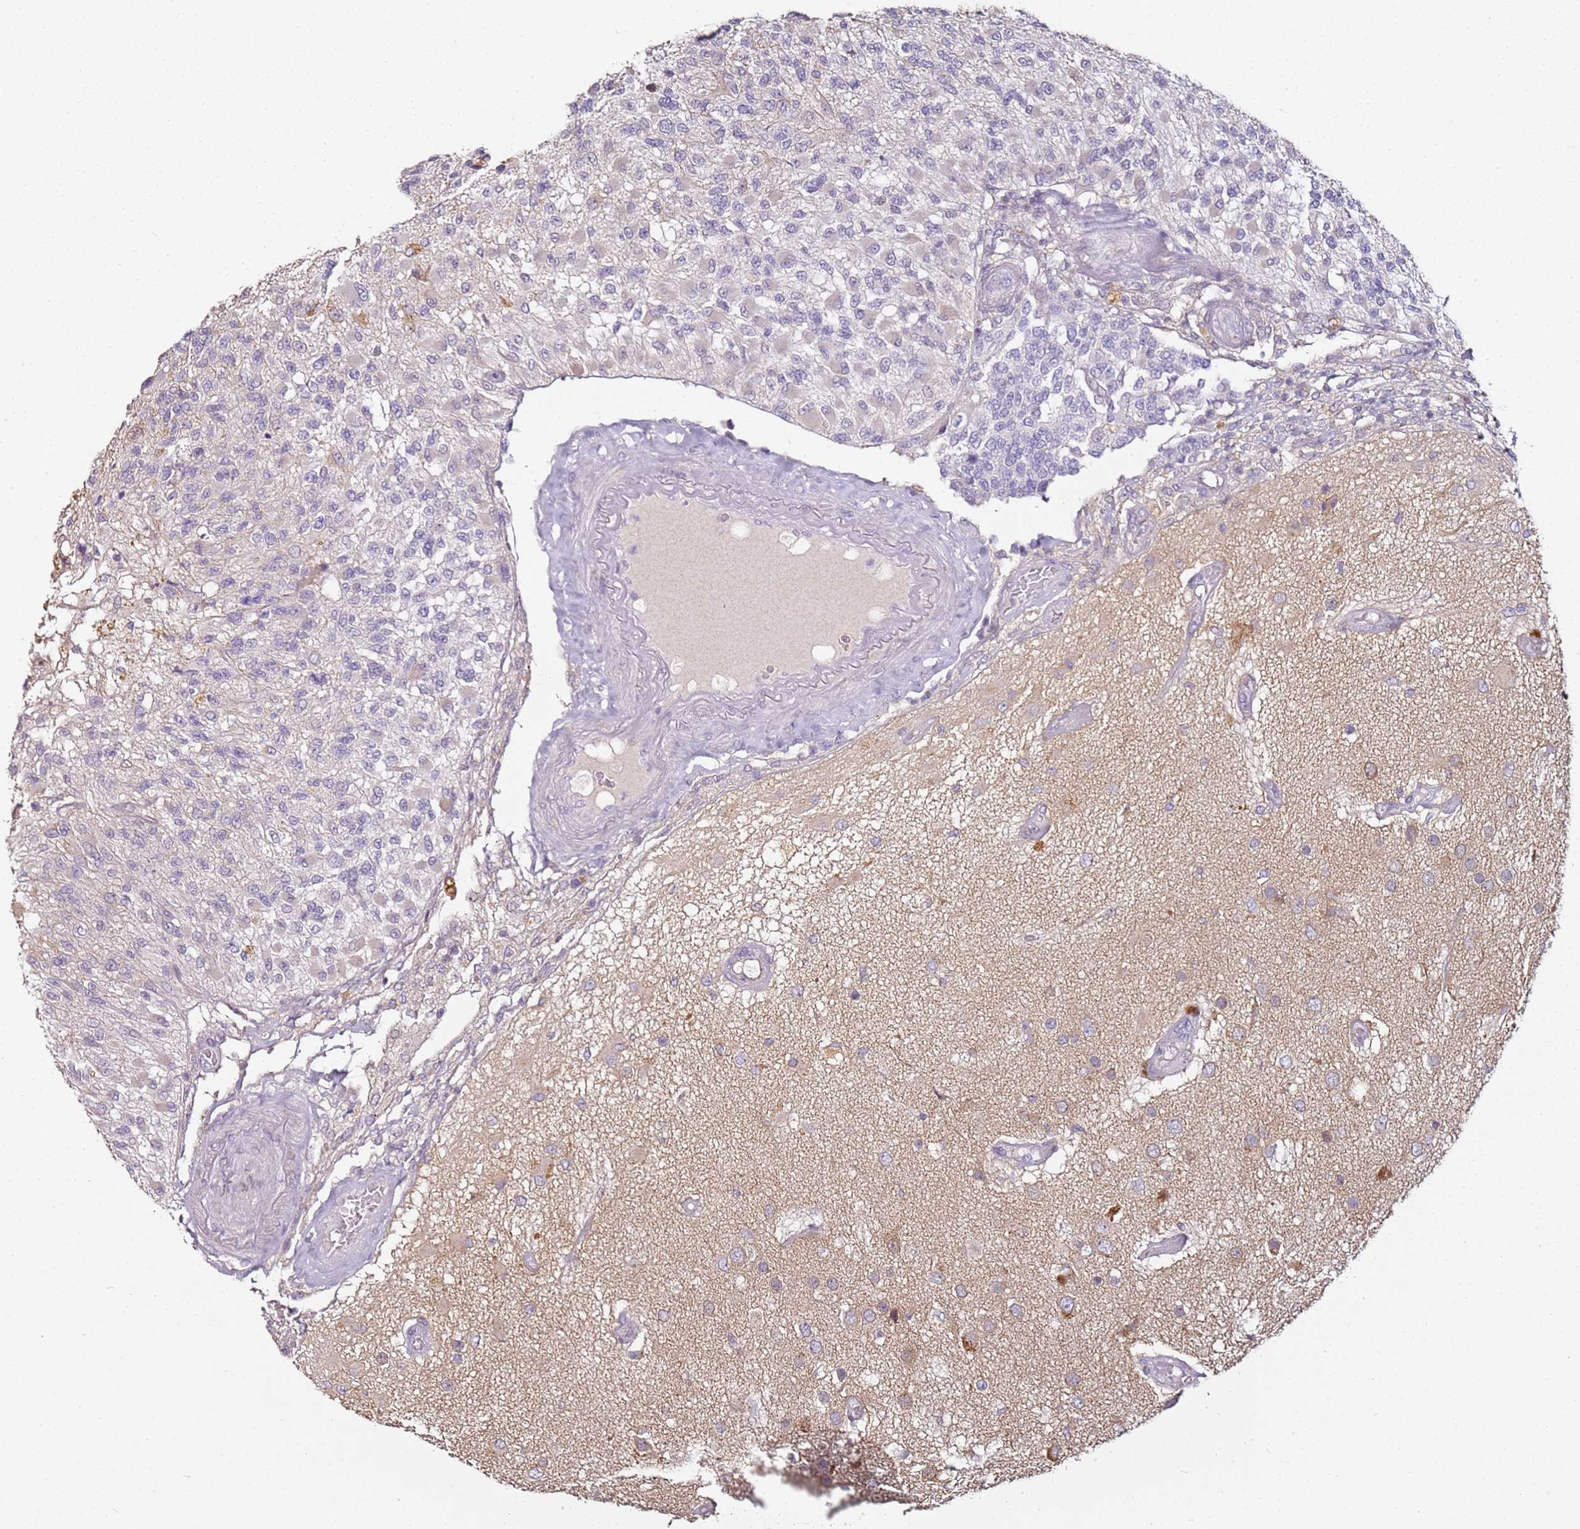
{"staining": {"intensity": "negative", "quantity": "none", "location": "none"}, "tissue": "glioma", "cell_type": "Tumor cells", "image_type": "cancer", "snomed": [{"axis": "morphology", "description": "Glioma, malignant, High grade"}, {"axis": "morphology", "description": "Glioblastoma, NOS"}, {"axis": "topography", "description": "Brain"}], "caption": "Protein analysis of malignant glioma (high-grade) shows no significant staining in tumor cells. (Immunohistochemistry (ihc), brightfield microscopy, high magnification).", "gene": "MDH1", "patient": {"sex": "male", "age": 60}}